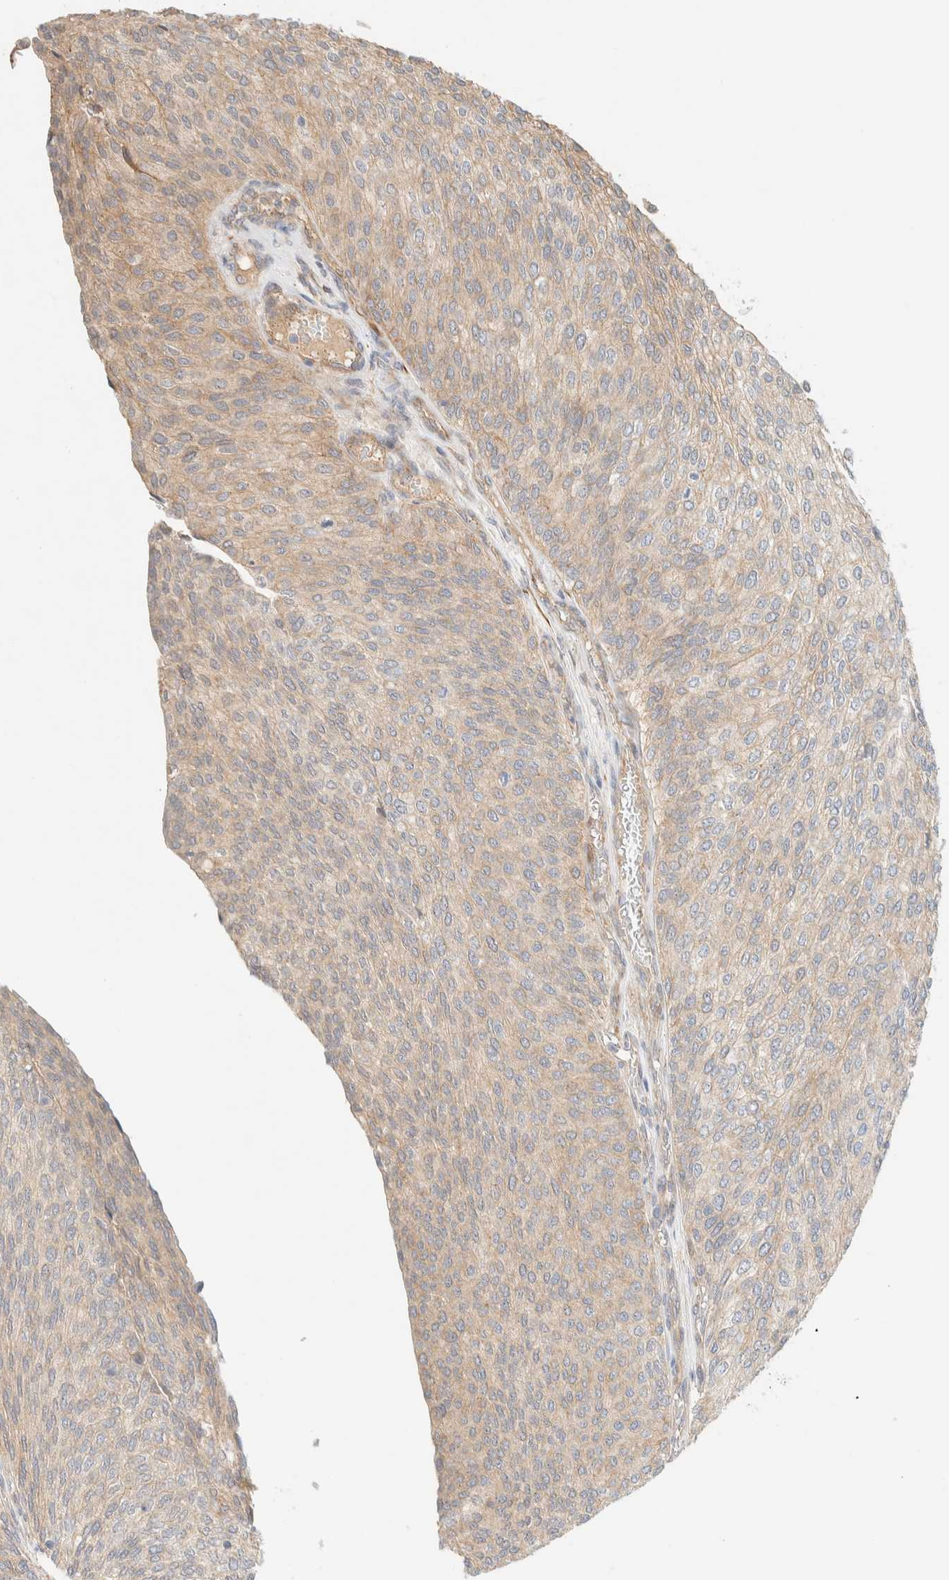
{"staining": {"intensity": "weak", "quantity": "25%-75%", "location": "cytoplasmic/membranous"}, "tissue": "urothelial cancer", "cell_type": "Tumor cells", "image_type": "cancer", "snomed": [{"axis": "morphology", "description": "Urothelial carcinoma, Low grade"}, {"axis": "topography", "description": "Urinary bladder"}], "caption": "Protein staining reveals weak cytoplasmic/membranous positivity in approximately 25%-75% of tumor cells in urothelial carcinoma (low-grade).", "gene": "FAT1", "patient": {"sex": "female", "age": 79}}